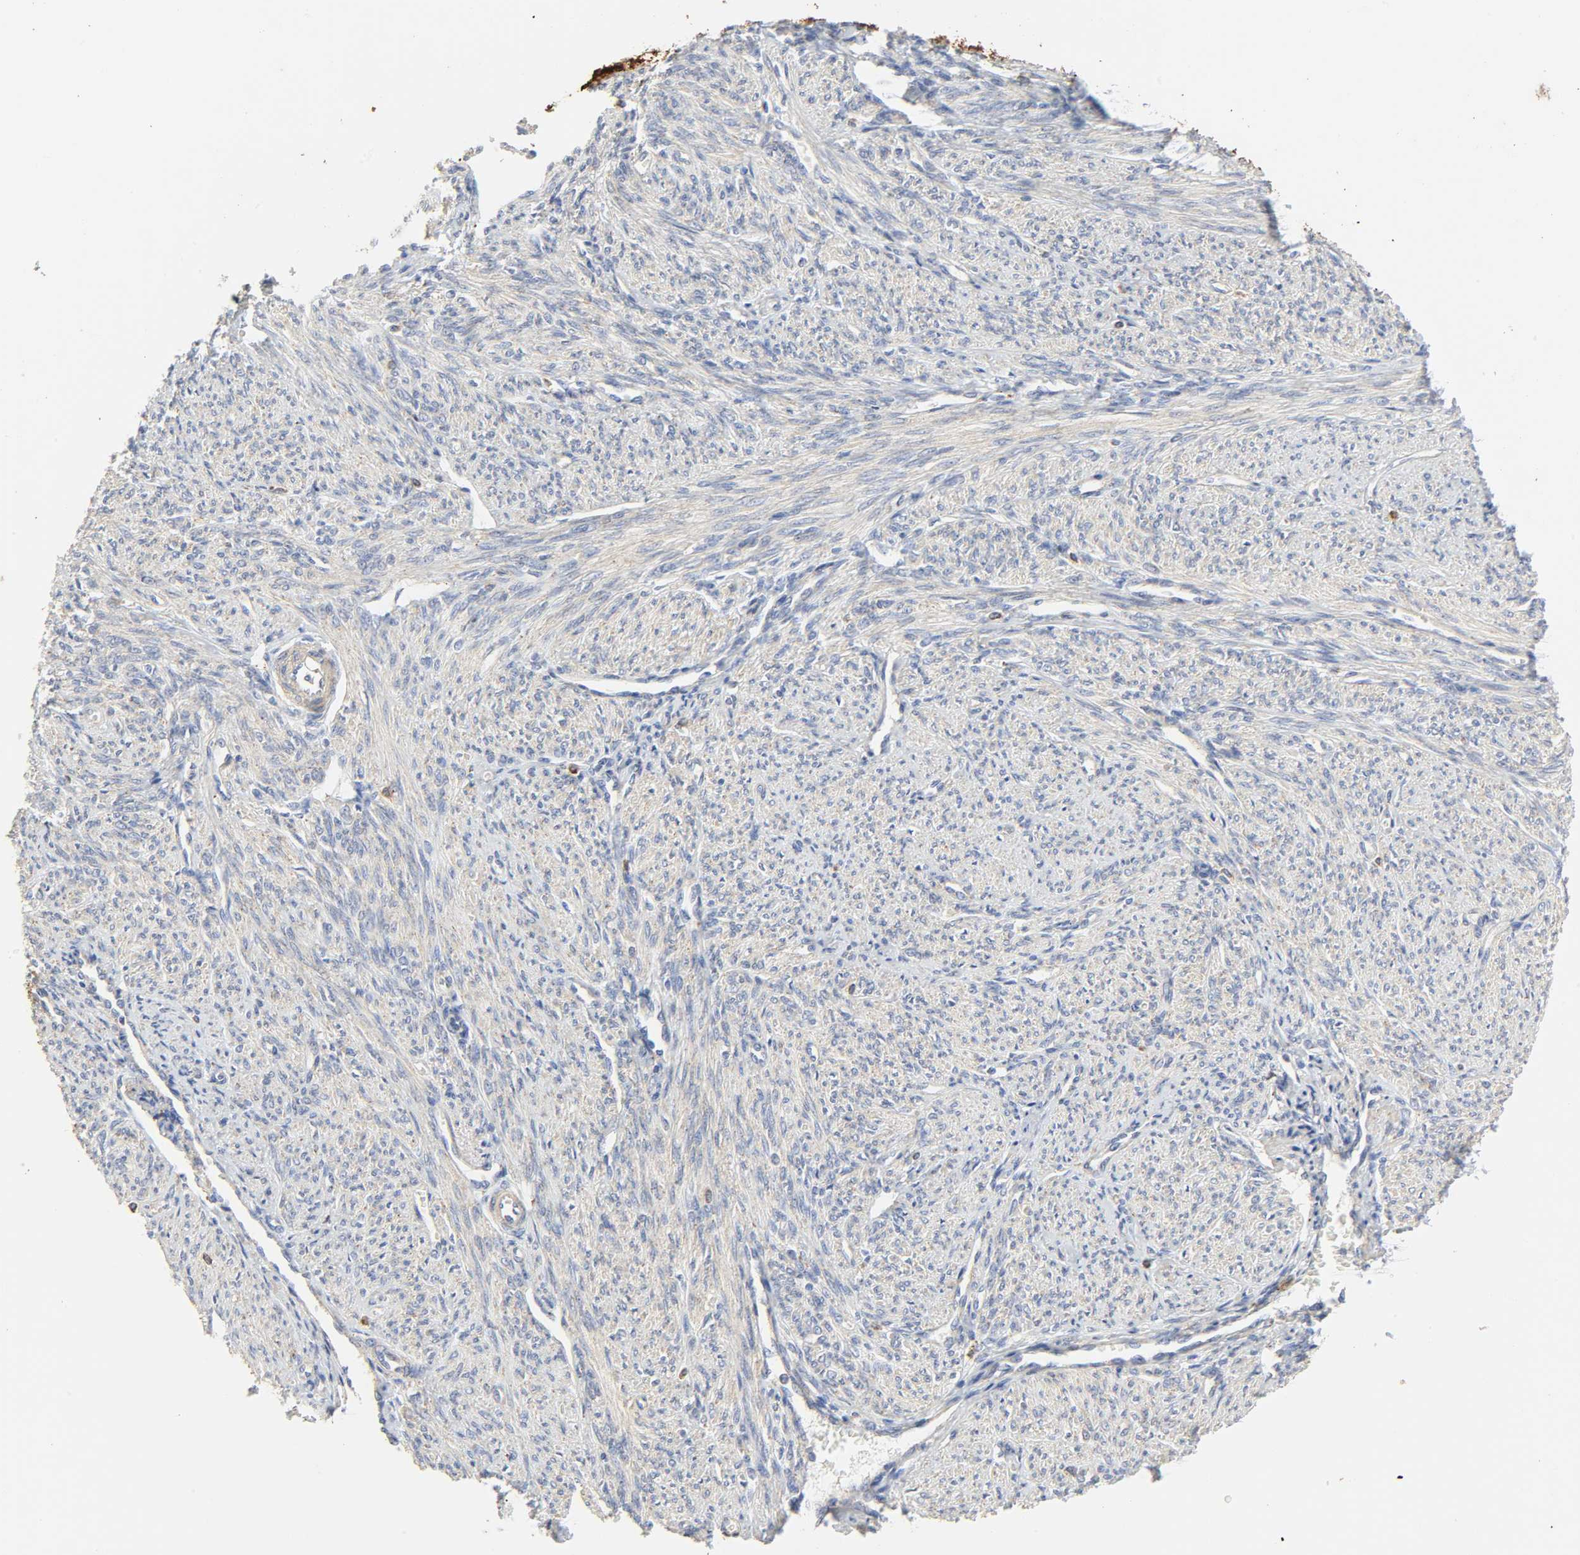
{"staining": {"intensity": "weak", "quantity": ">75%", "location": "cytoplasmic/membranous"}, "tissue": "smooth muscle", "cell_type": "Smooth muscle cells", "image_type": "normal", "snomed": [{"axis": "morphology", "description": "Normal tissue, NOS"}, {"axis": "topography", "description": "Smooth muscle"}], "caption": "The micrograph reveals staining of unremarkable smooth muscle, revealing weak cytoplasmic/membranous protein expression (brown color) within smooth muscle cells. The staining is performed using DAB (3,3'-diaminobenzidine) brown chromogen to label protein expression. The nuclei are counter-stained blue using hematoxylin.", "gene": "CAMK2A", "patient": {"sex": "female", "age": 65}}